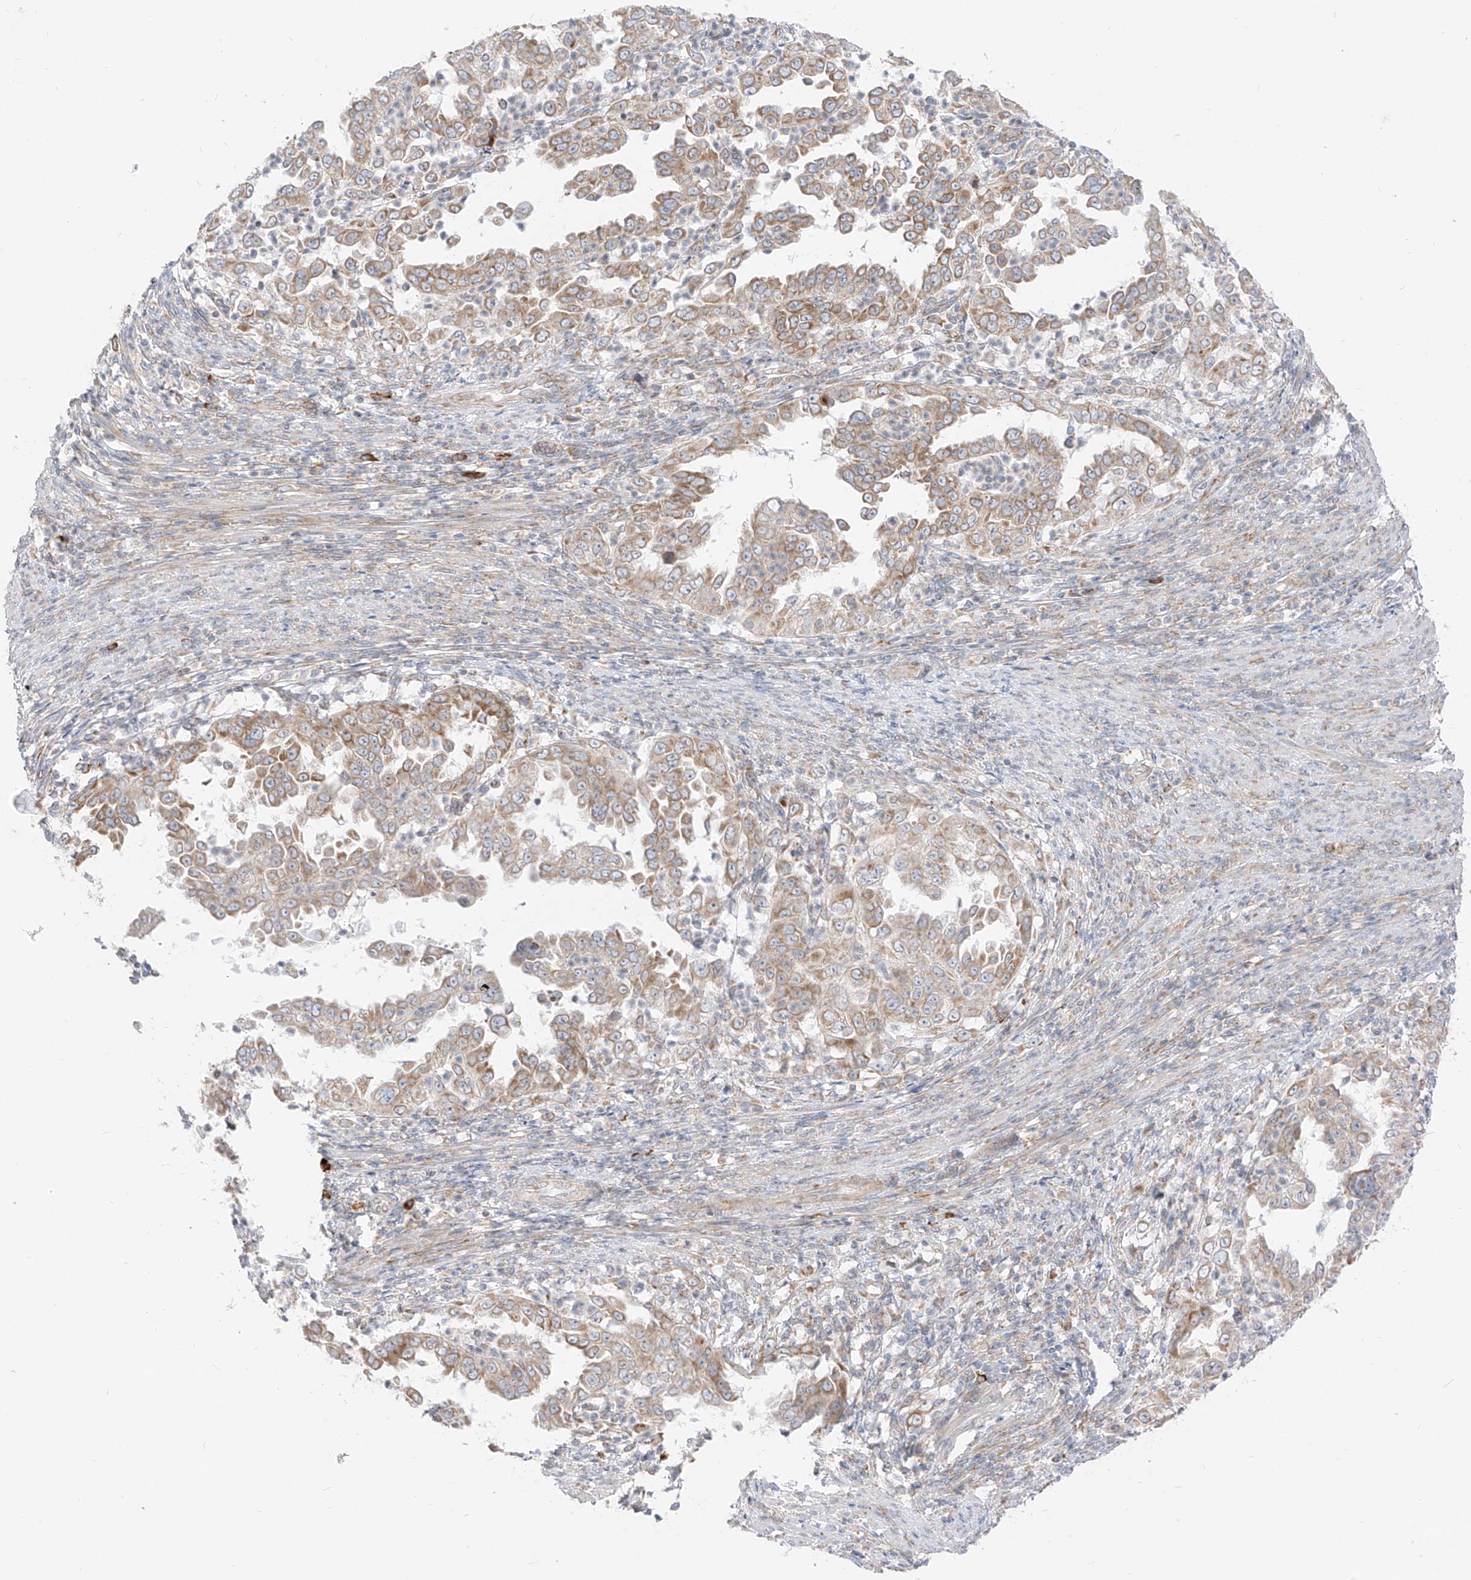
{"staining": {"intensity": "moderate", "quantity": "25%-75%", "location": "cytoplasmic/membranous"}, "tissue": "endometrial cancer", "cell_type": "Tumor cells", "image_type": "cancer", "snomed": [{"axis": "morphology", "description": "Adenocarcinoma, NOS"}, {"axis": "topography", "description": "Endometrium"}], "caption": "Endometrial adenocarcinoma stained for a protein demonstrates moderate cytoplasmic/membranous positivity in tumor cells.", "gene": "STT3A", "patient": {"sex": "female", "age": 85}}